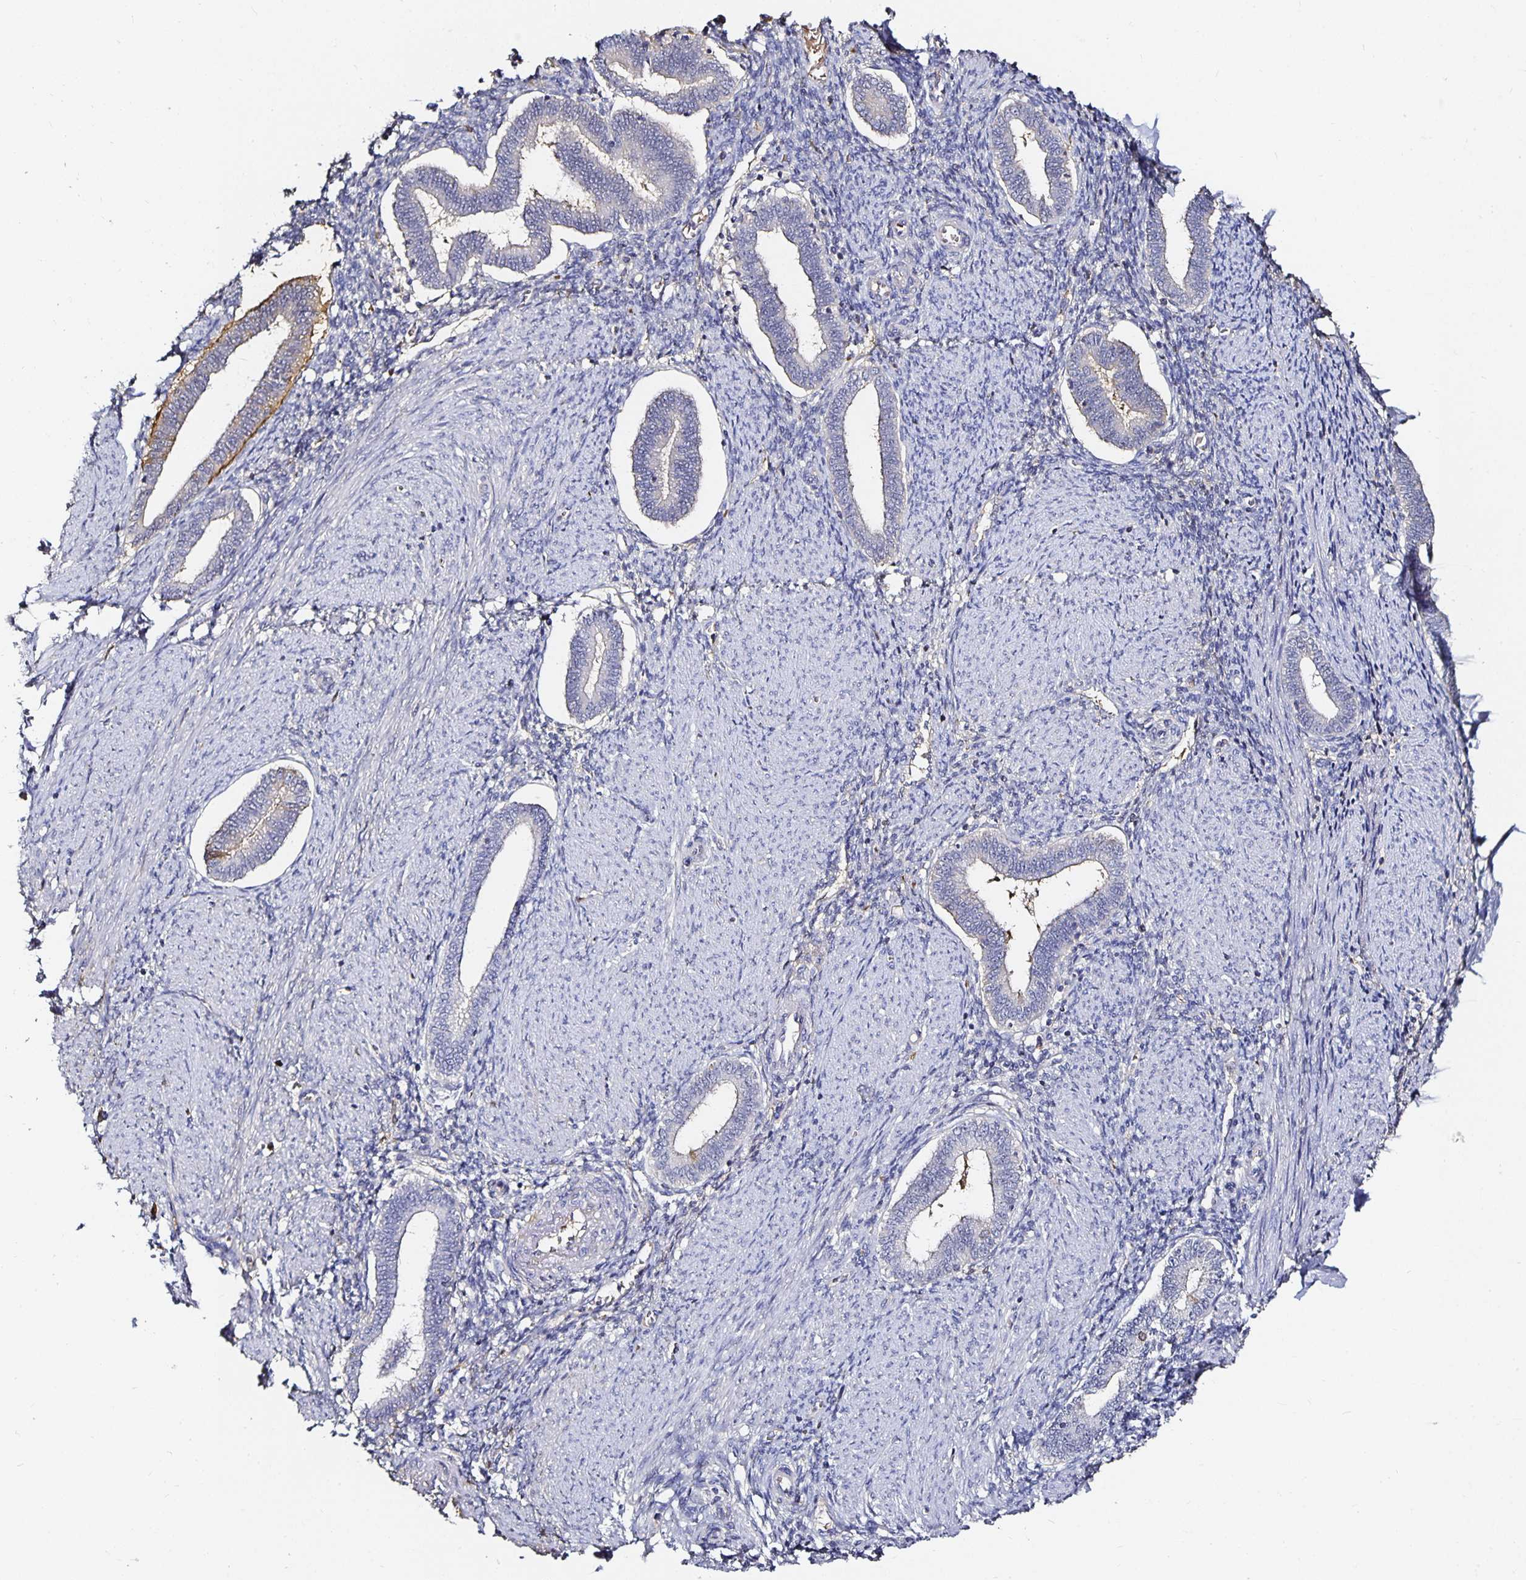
{"staining": {"intensity": "negative", "quantity": "none", "location": "none"}, "tissue": "endometrium", "cell_type": "Cells in endometrial stroma", "image_type": "normal", "snomed": [{"axis": "morphology", "description": "Normal tissue, NOS"}, {"axis": "topography", "description": "Endometrium"}], "caption": "This histopathology image is of benign endometrium stained with immunohistochemistry to label a protein in brown with the nuclei are counter-stained blue. There is no expression in cells in endometrial stroma. Brightfield microscopy of IHC stained with DAB (brown) and hematoxylin (blue), captured at high magnification.", "gene": "TTR", "patient": {"sex": "female", "age": 42}}